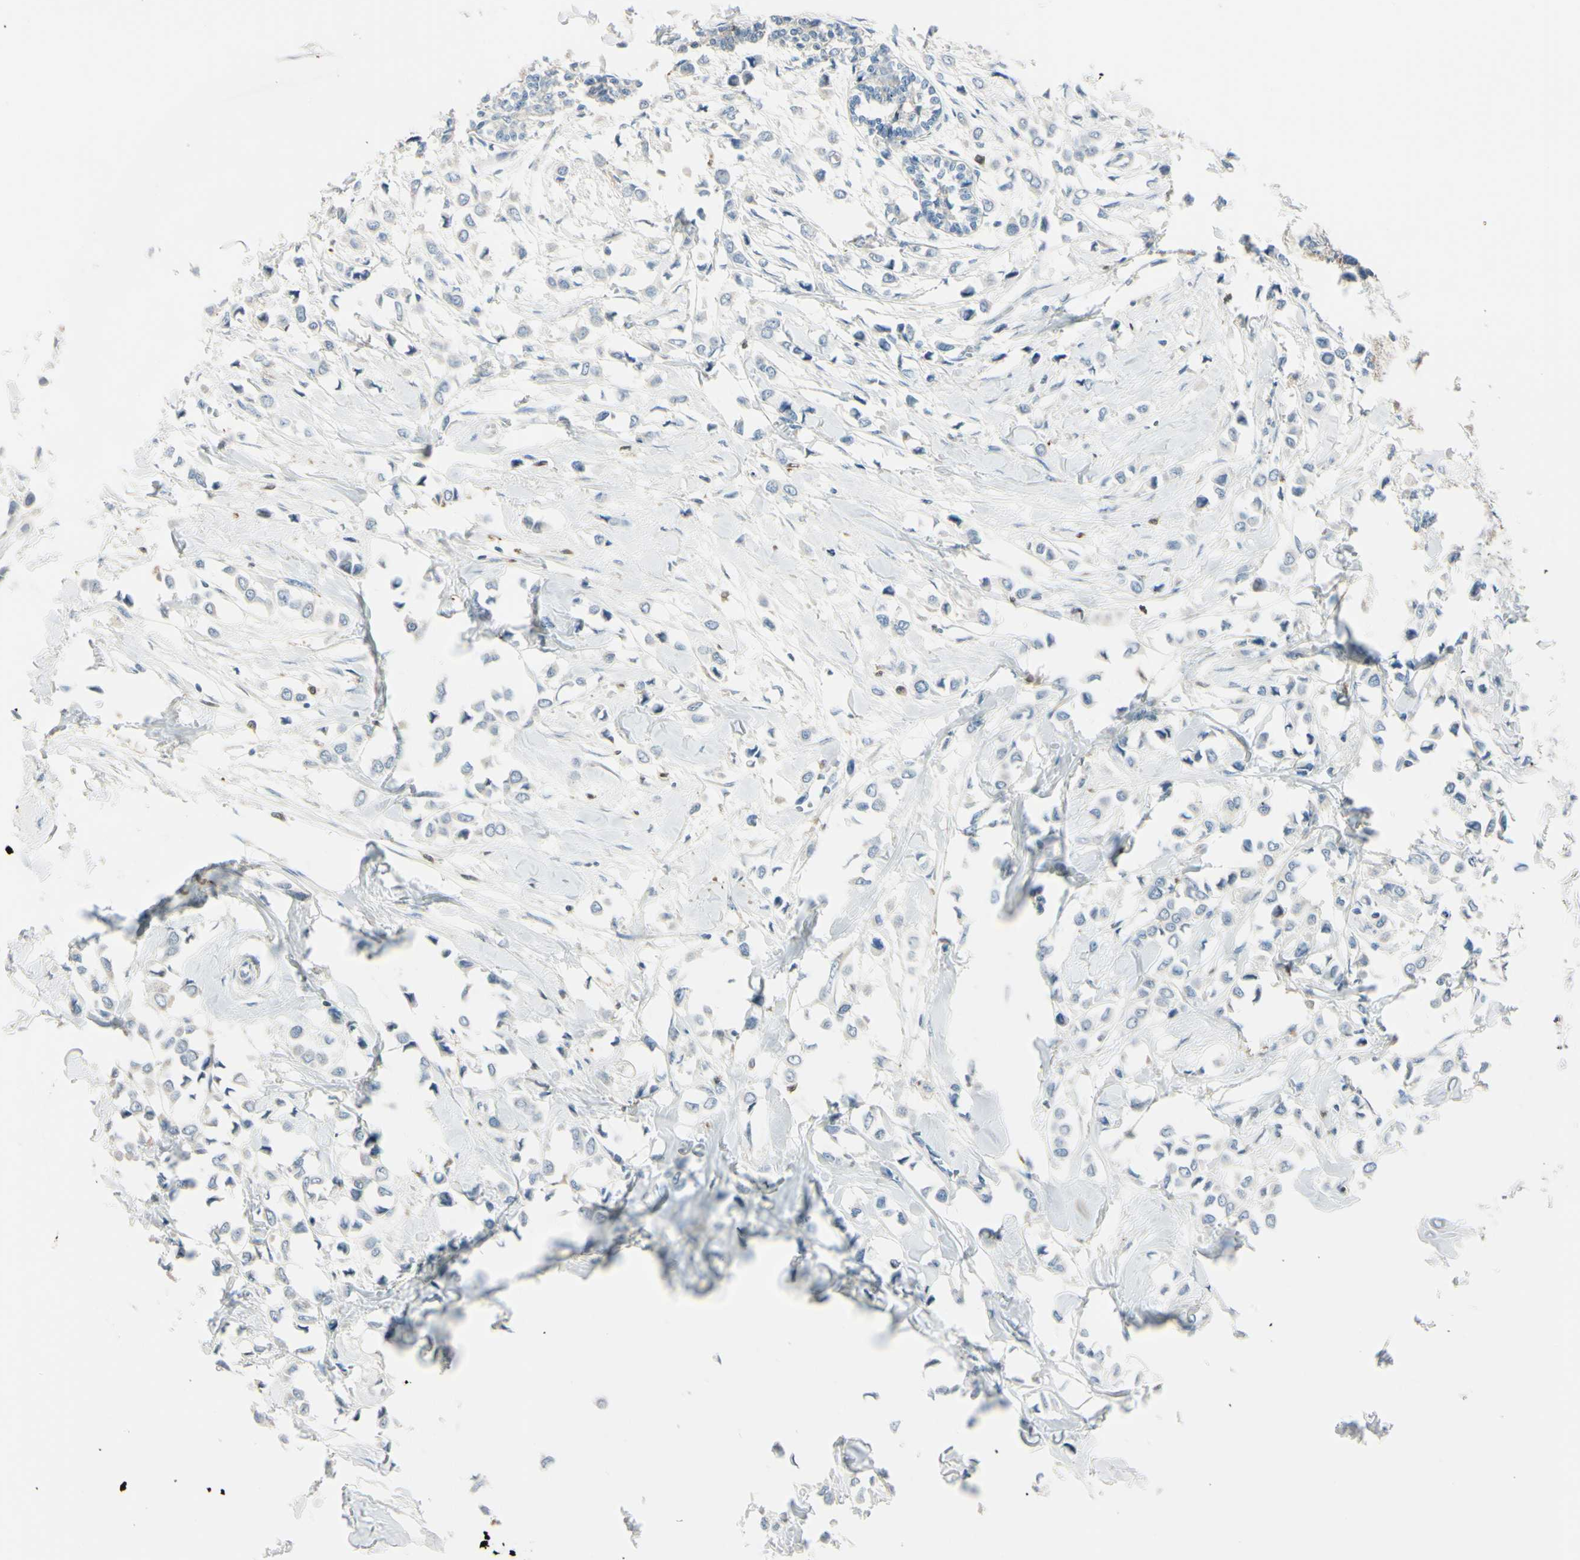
{"staining": {"intensity": "negative", "quantity": "none", "location": "none"}, "tissue": "breast cancer", "cell_type": "Tumor cells", "image_type": "cancer", "snomed": [{"axis": "morphology", "description": "Lobular carcinoma"}, {"axis": "topography", "description": "Breast"}], "caption": "High magnification brightfield microscopy of breast cancer (lobular carcinoma) stained with DAB (brown) and counterstained with hematoxylin (blue): tumor cells show no significant positivity.", "gene": "CYRIB", "patient": {"sex": "female", "age": 51}}